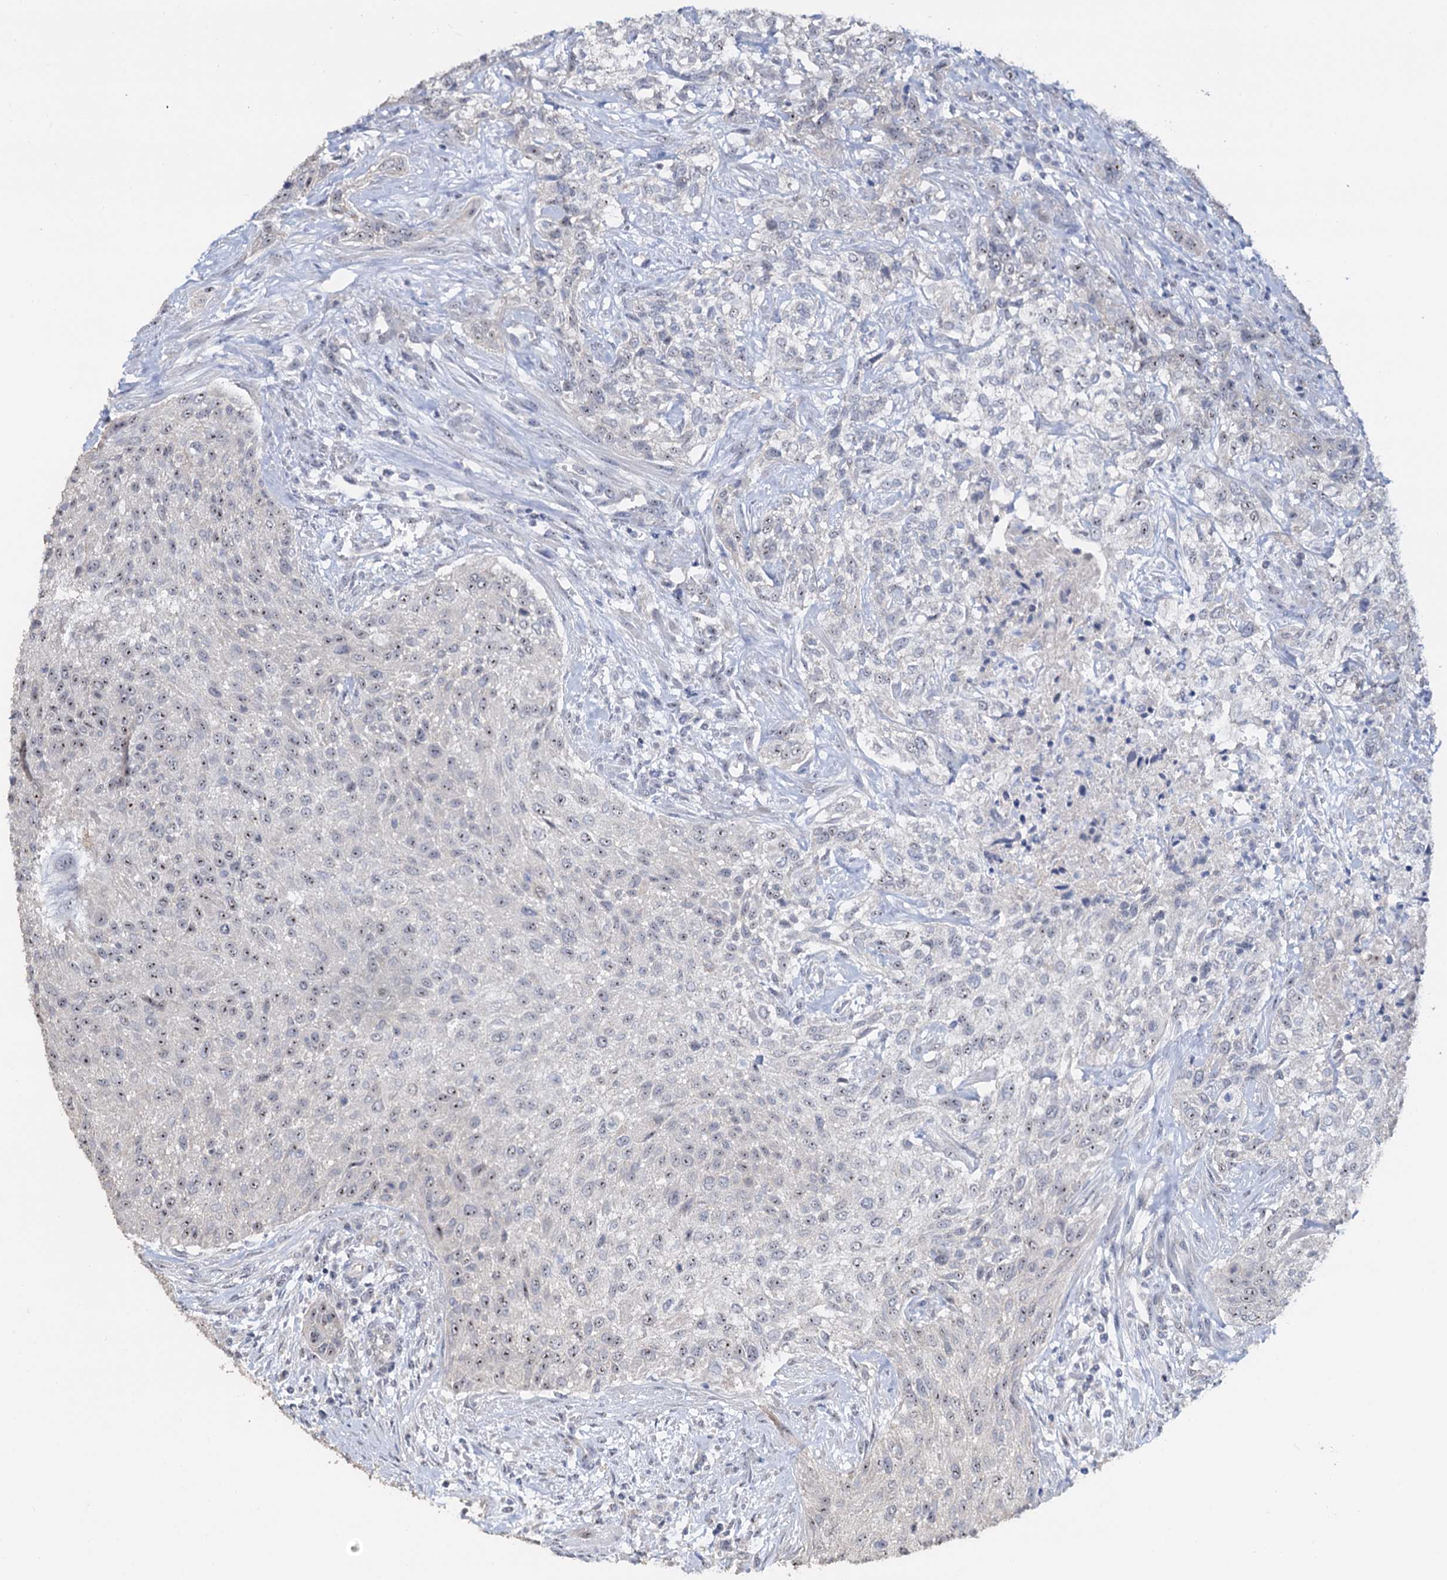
{"staining": {"intensity": "weak", "quantity": "25%-75%", "location": "nuclear"}, "tissue": "urothelial cancer", "cell_type": "Tumor cells", "image_type": "cancer", "snomed": [{"axis": "morphology", "description": "Normal tissue, NOS"}, {"axis": "morphology", "description": "Urothelial carcinoma, NOS"}, {"axis": "topography", "description": "Urinary bladder"}, {"axis": "topography", "description": "Peripheral nerve tissue"}], "caption": "IHC (DAB (3,3'-diaminobenzidine)) staining of human transitional cell carcinoma demonstrates weak nuclear protein expression in about 25%-75% of tumor cells. (Stains: DAB (3,3'-diaminobenzidine) in brown, nuclei in blue, Microscopy: brightfield microscopy at high magnification).", "gene": "C2CD3", "patient": {"sex": "male", "age": 35}}